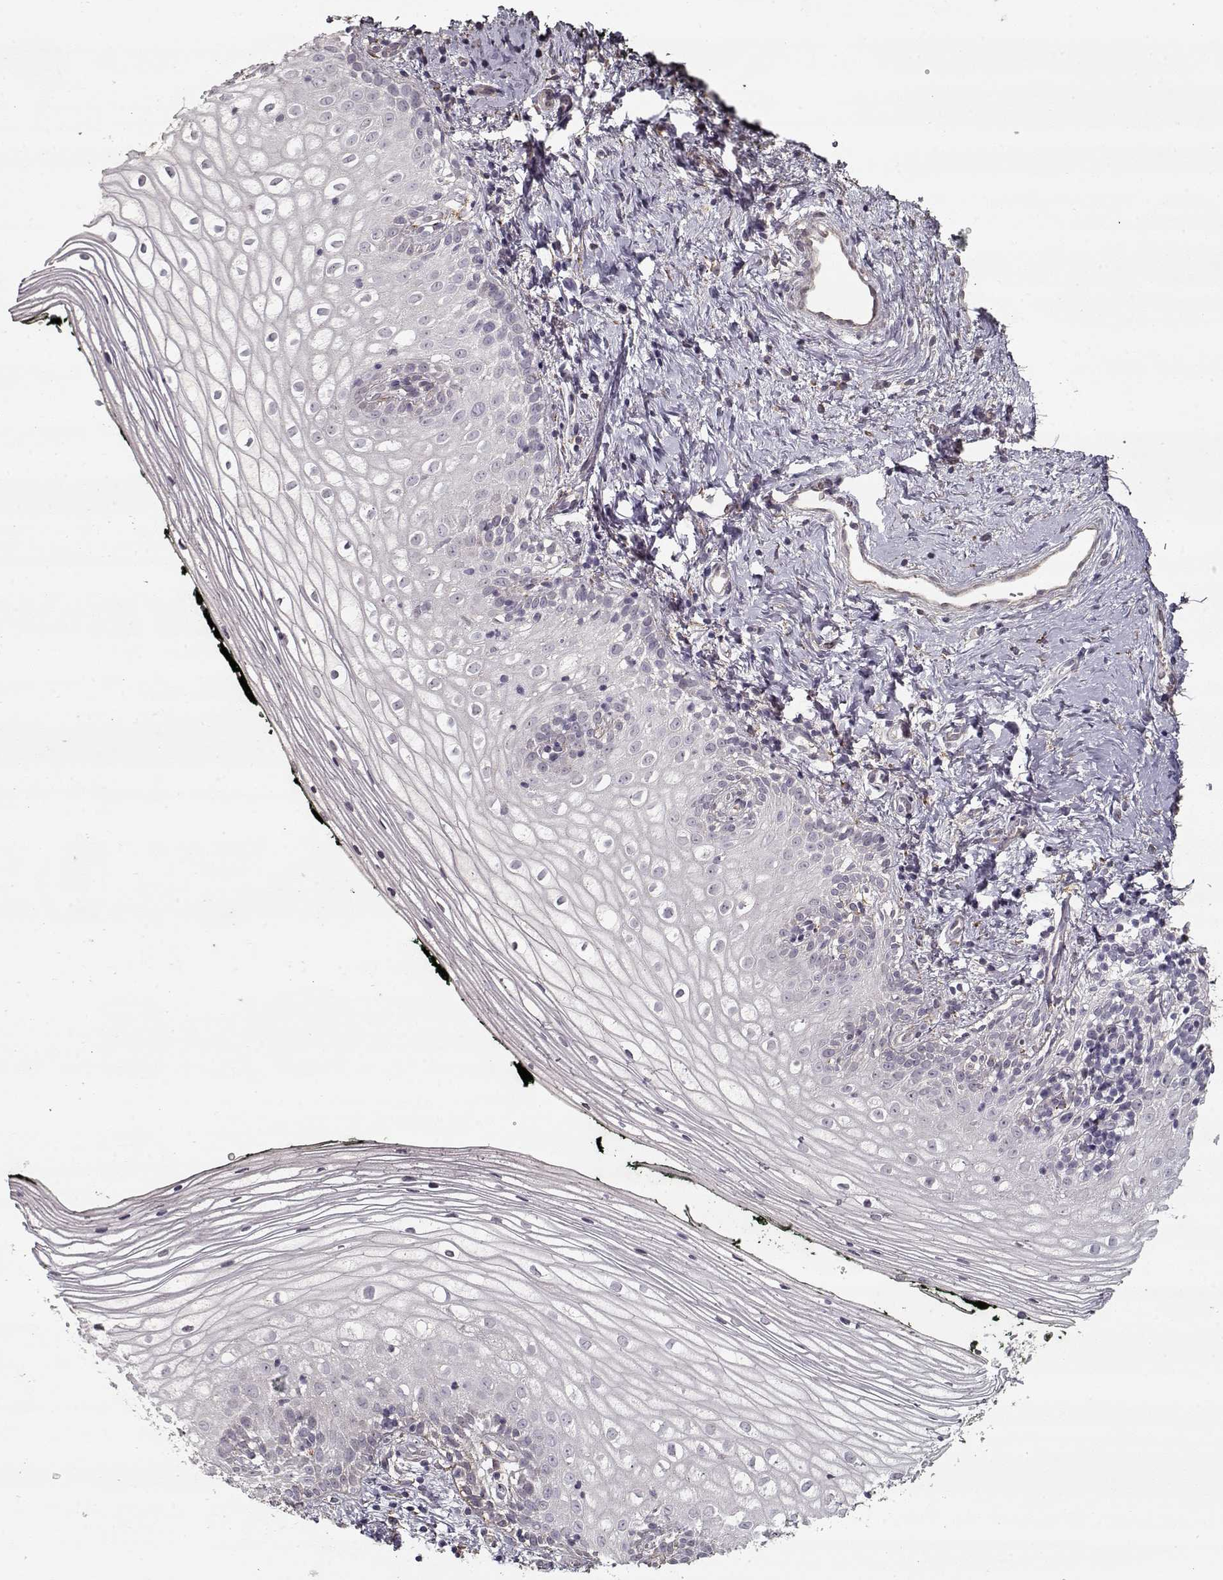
{"staining": {"intensity": "negative", "quantity": "none", "location": "none"}, "tissue": "vagina", "cell_type": "Squamous epithelial cells", "image_type": "normal", "snomed": [{"axis": "morphology", "description": "Normal tissue, NOS"}, {"axis": "topography", "description": "Vagina"}], "caption": "IHC image of normal vagina: human vagina stained with DAB exhibits no significant protein staining in squamous epithelial cells.", "gene": "LAMA2", "patient": {"sex": "female", "age": 47}}